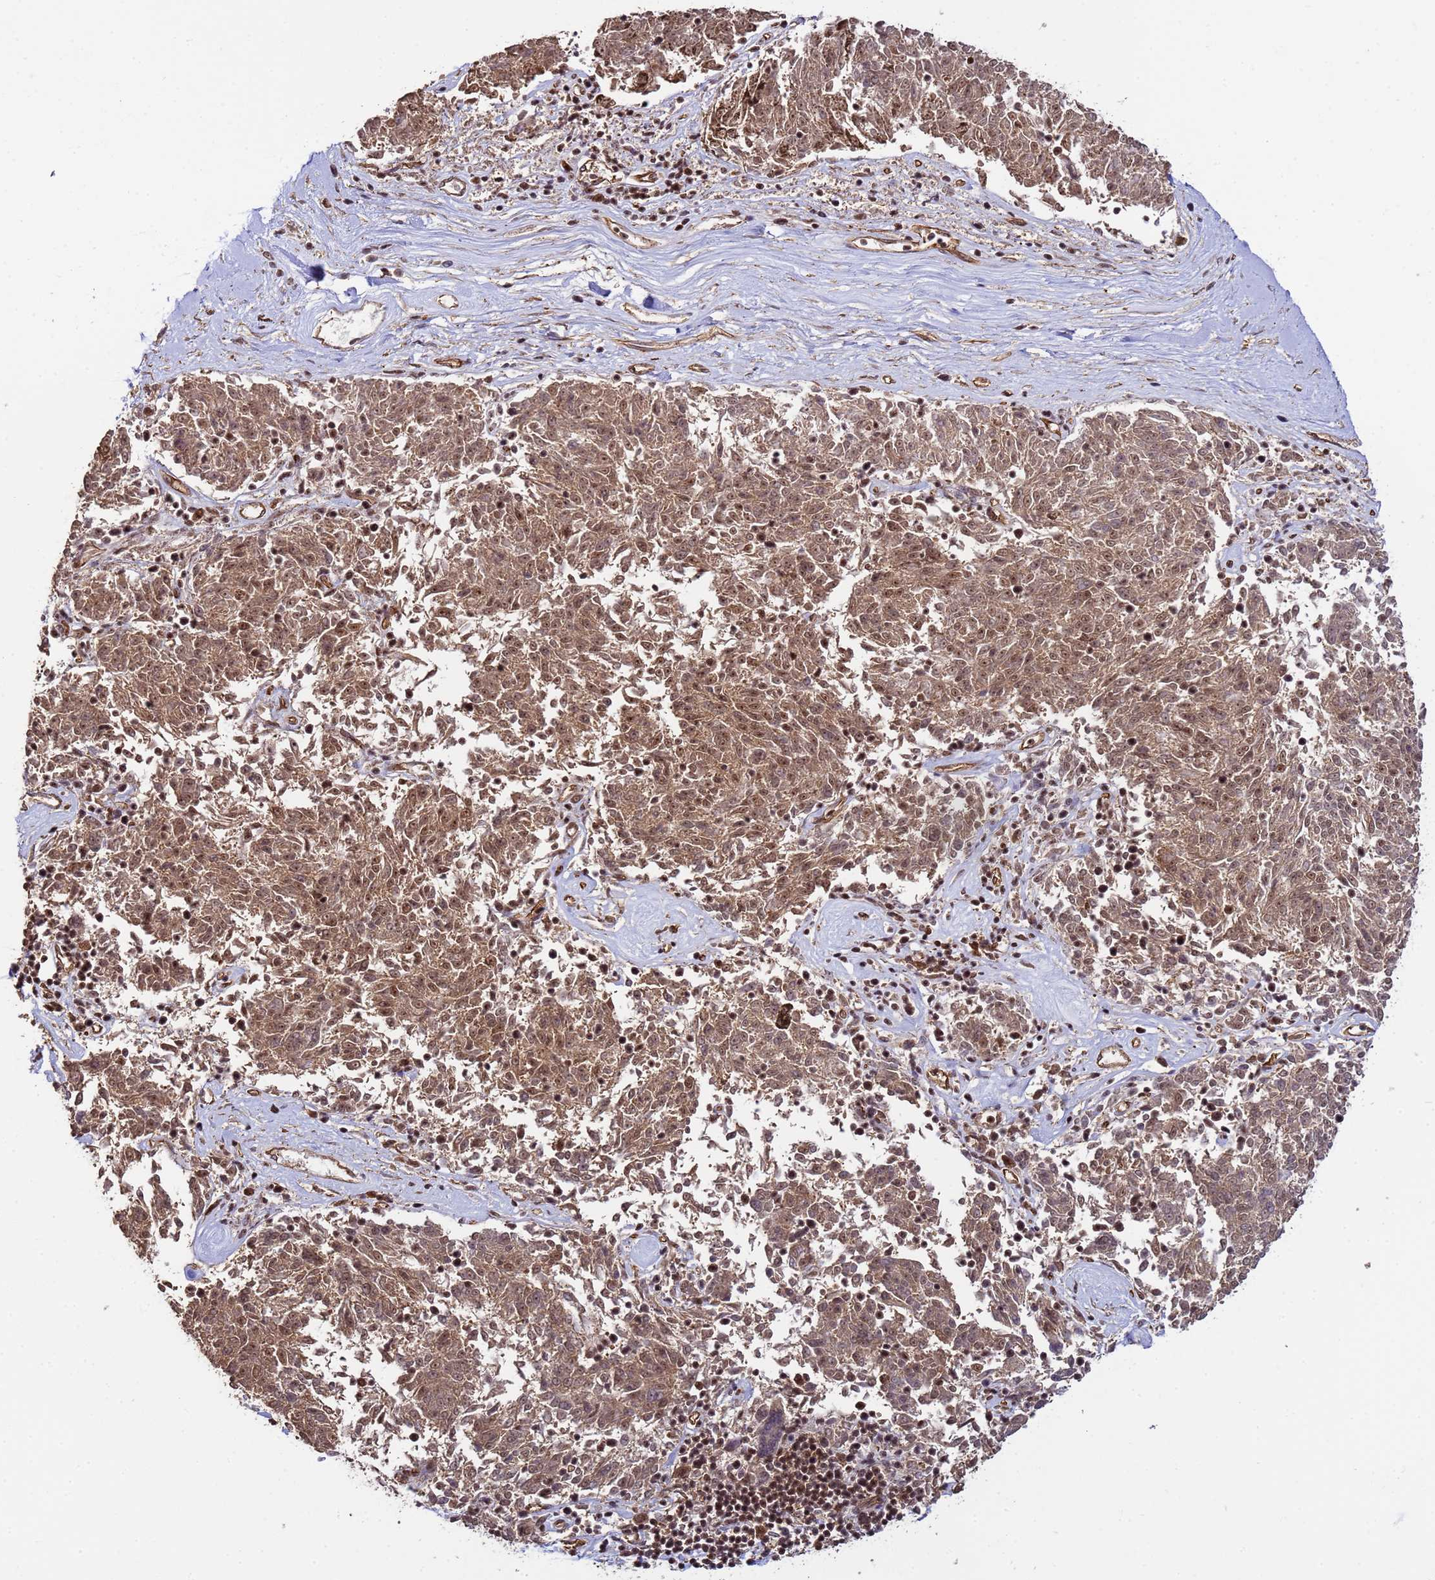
{"staining": {"intensity": "moderate", "quantity": ">75%", "location": "cytoplasmic/membranous,nuclear"}, "tissue": "melanoma", "cell_type": "Tumor cells", "image_type": "cancer", "snomed": [{"axis": "morphology", "description": "Malignant melanoma, NOS"}, {"axis": "topography", "description": "Skin"}], "caption": "Tumor cells display medium levels of moderate cytoplasmic/membranous and nuclear positivity in about >75% of cells in human melanoma.", "gene": "SYF2", "patient": {"sex": "female", "age": 72}}